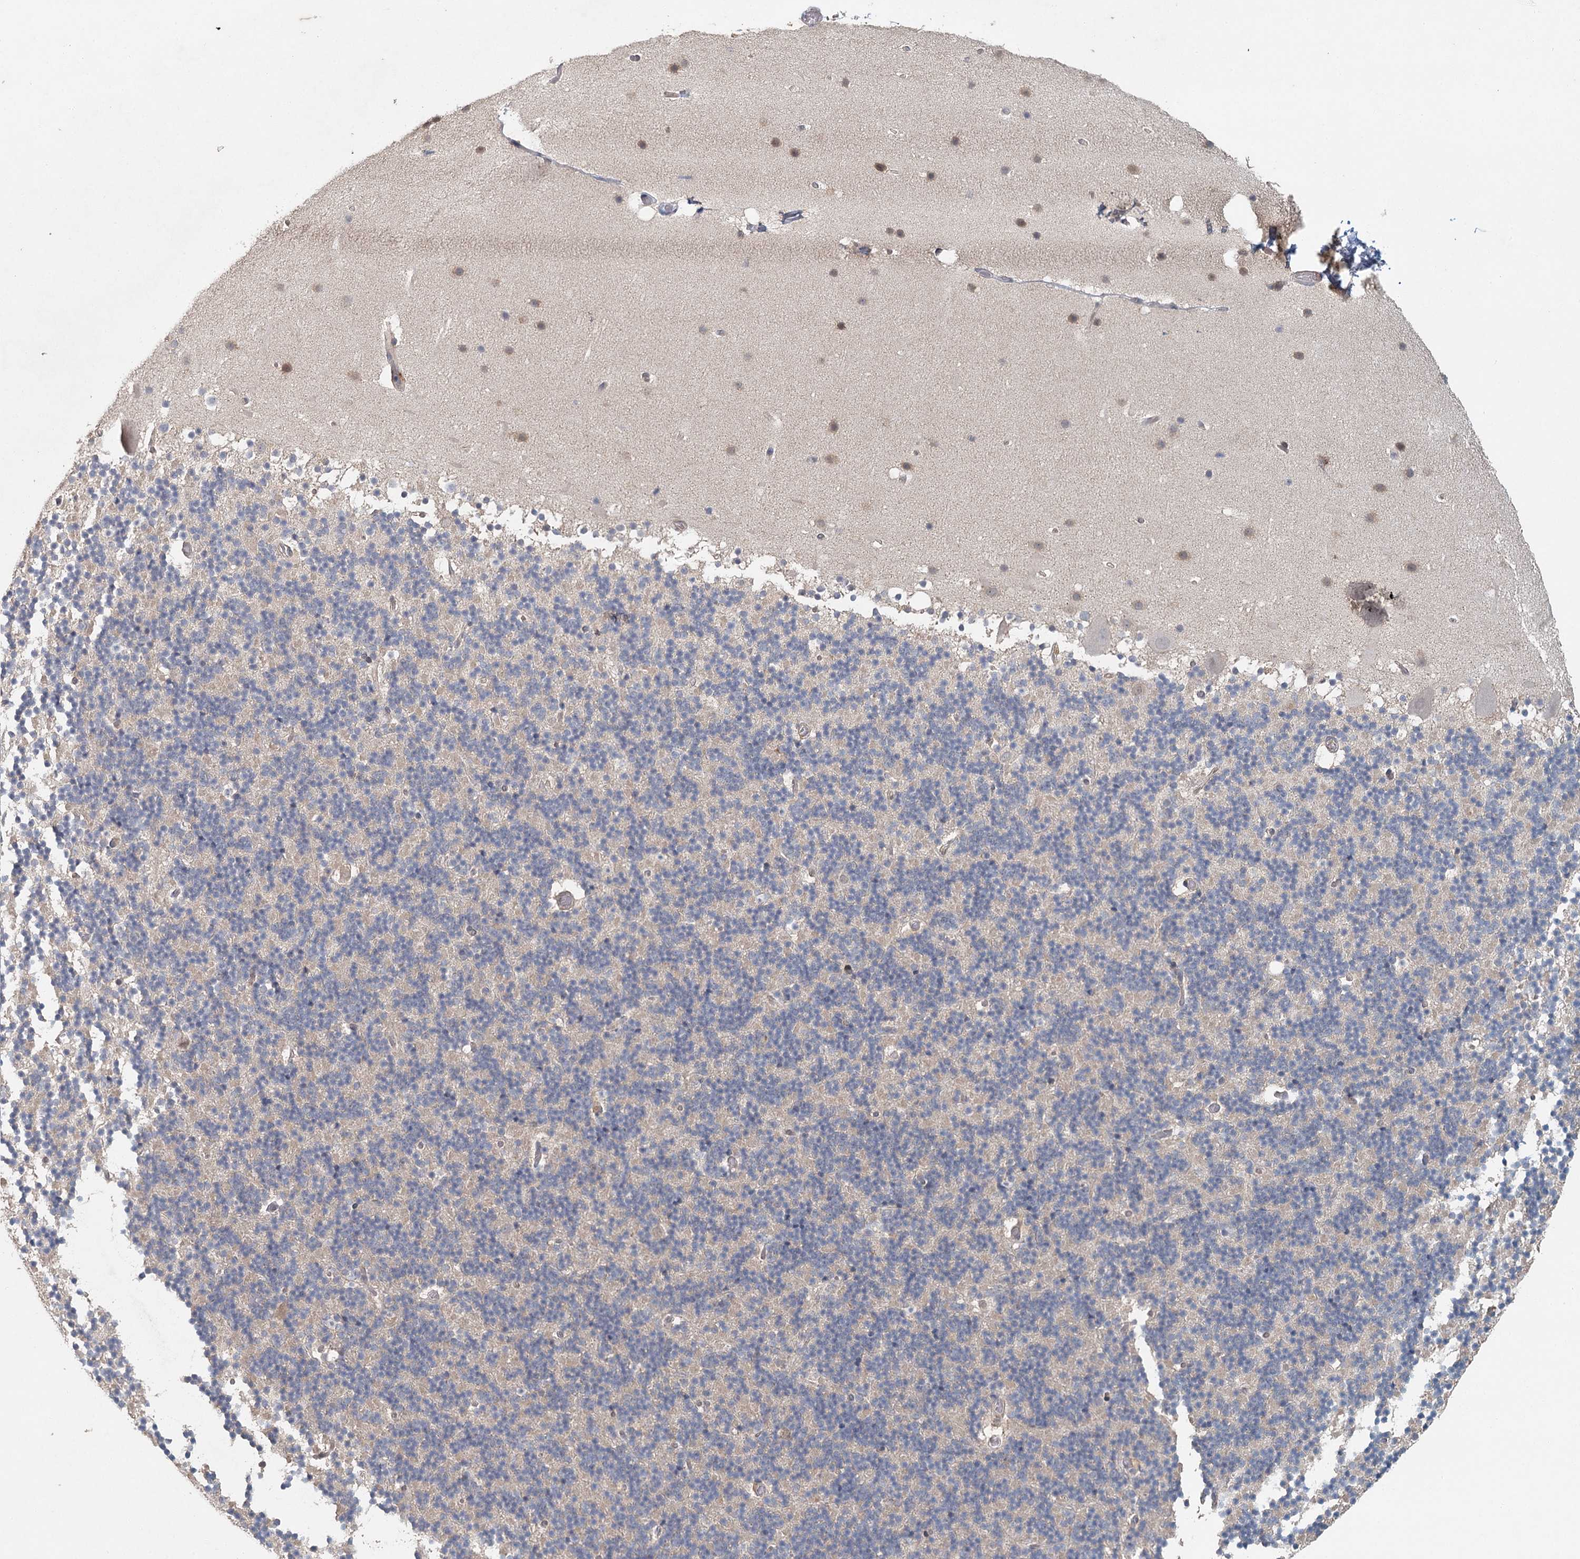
{"staining": {"intensity": "negative", "quantity": "none", "location": "none"}, "tissue": "cerebellum", "cell_type": "Cells in granular layer", "image_type": "normal", "snomed": [{"axis": "morphology", "description": "Normal tissue, NOS"}, {"axis": "topography", "description": "Cerebellum"}], "caption": "High power microscopy image of an immunohistochemistry micrograph of benign cerebellum, revealing no significant positivity in cells in granular layer. (DAB immunohistochemistry with hematoxylin counter stain).", "gene": "ADK", "patient": {"sex": "male", "age": 57}}